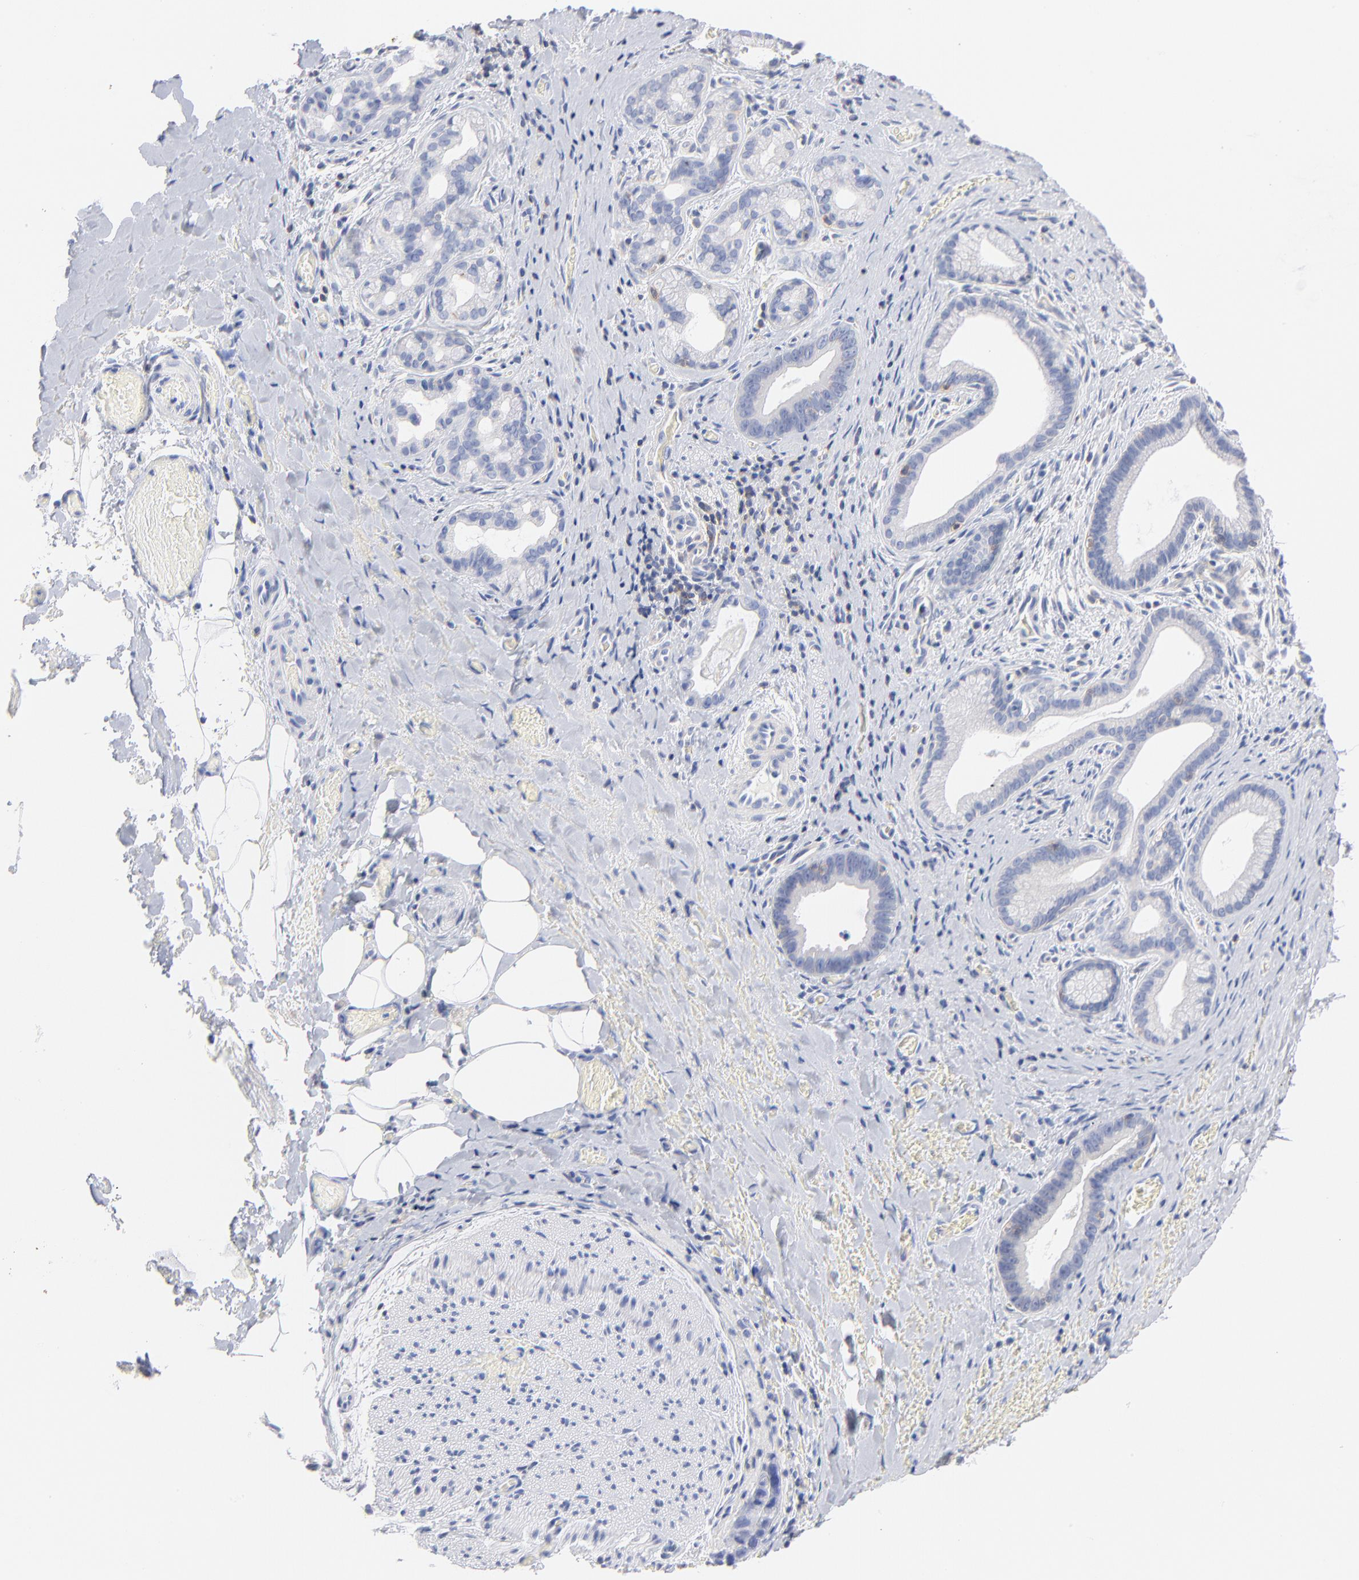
{"staining": {"intensity": "negative", "quantity": "none", "location": "none"}, "tissue": "liver cancer", "cell_type": "Tumor cells", "image_type": "cancer", "snomed": [{"axis": "morphology", "description": "Cholangiocarcinoma"}, {"axis": "topography", "description": "Liver"}], "caption": "Immunohistochemistry (IHC) histopathology image of human liver cancer stained for a protein (brown), which reveals no positivity in tumor cells. Nuclei are stained in blue.", "gene": "SEPTIN6", "patient": {"sex": "female", "age": 55}}